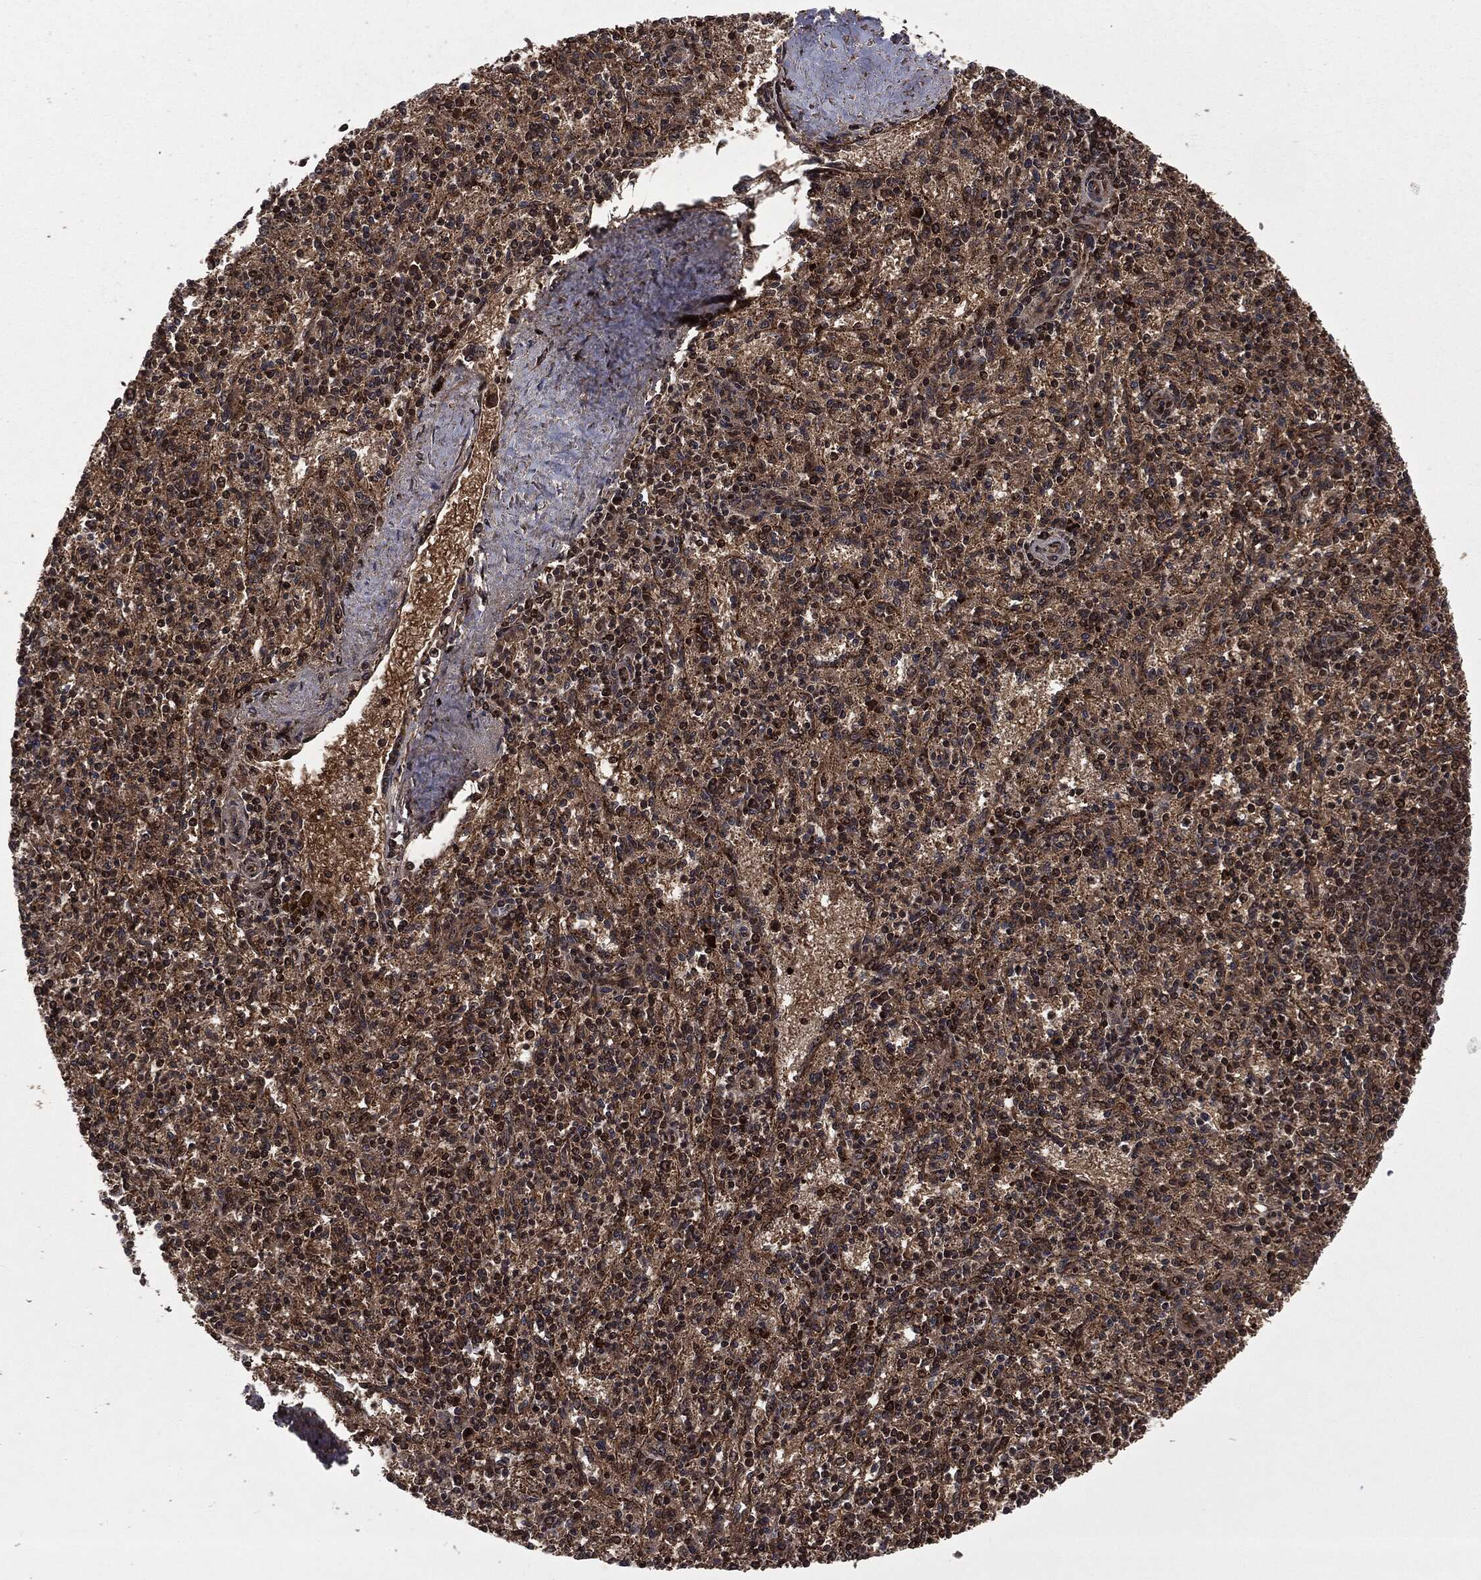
{"staining": {"intensity": "moderate", "quantity": "25%-75%", "location": "nuclear"}, "tissue": "spleen", "cell_type": "Cells in red pulp", "image_type": "normal", "snomed": [{"axis": "morphology", "description": "Normal tissue, NOS"}, {"axis": "topography", "description": "Spleen"}], "caption": "Spleen stained with a brown dye displays moderate nuclear positive expression in approximately 25%-75% of cells in red pulp.", "gene": "CARD6", "patient": {"sex": "female", "age": 37}}